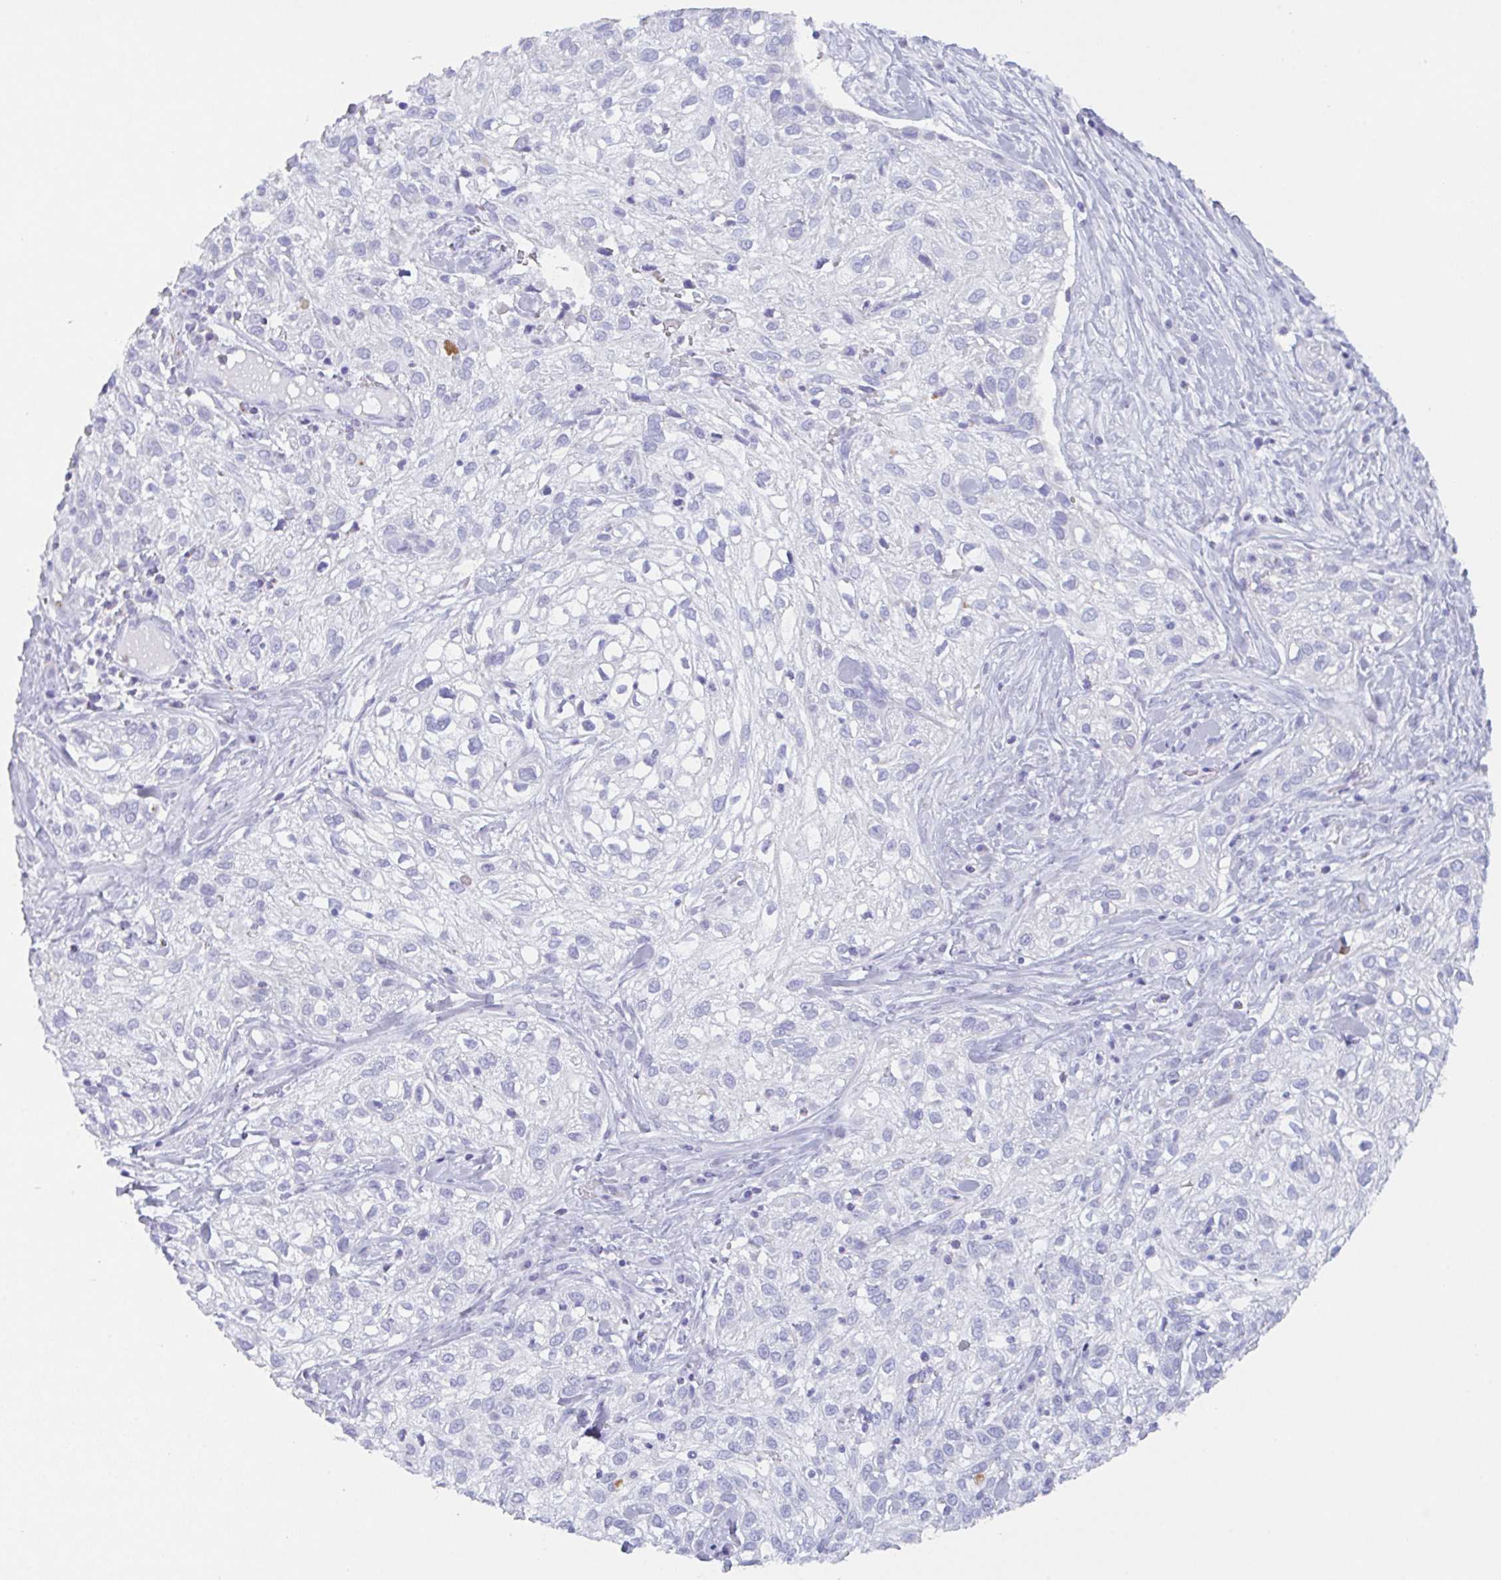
{"staining": {"intensity": "negative", "quantity": "none", "location": "none"}, "tissue": "skin cancer", "cell_type": "Tumor cells", "image_type": "cancer", "snomed": [{"axis": "morphology", "description": "Squamous cell carcinoma, NOS"}, {"axis": "topography", "description": "Skin"}], "caption": "Immunohistochemistry image of neoplastic tissue: skin squamous cell carcinoma stained with DAB shows no significant protein positivity in tumor cells.", "gene": "DTWD2", "patient": {"sex": "male", "age": 82}}